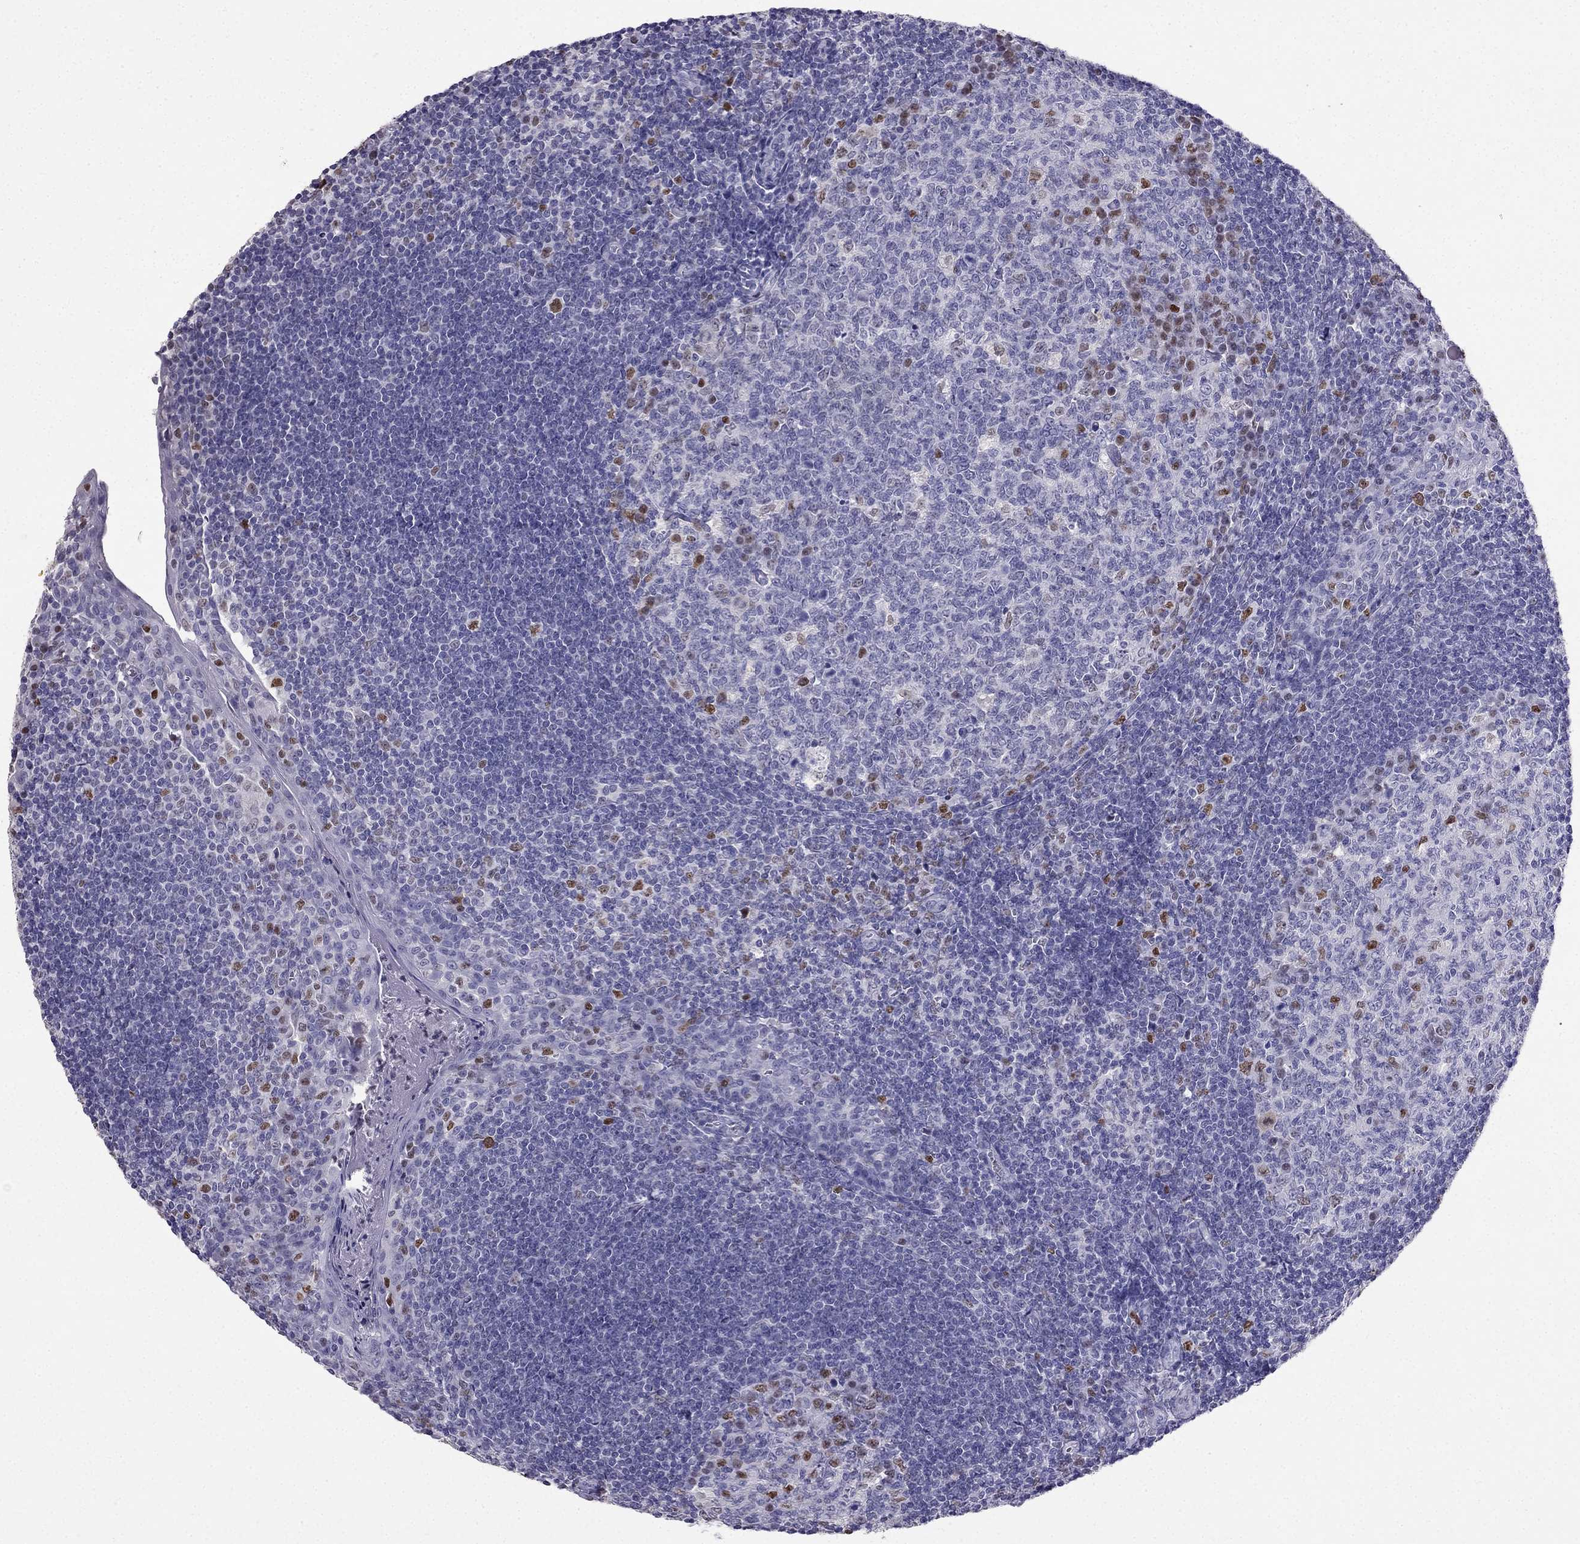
{"staining": {"intensity": "strong", "quantity": "<25%", "location": "nuclear"}, "tissue": "tonsil", "cell_type": "Germinal center cells", "image_type": "normal", "snomed": [{"axis": "morphology", "description": "Normal tissue, NOS"}, {"axis": "topography", "description": "Tonsil"}], "caption": "Immunohistochemical staining of unremarkable tonsil exhibits <25% levels of strong nuclear protein expression in approximately <25% of germinal center cells.", "gene": "ARID3A", "patient": {"sex": "female", "age": 13}}